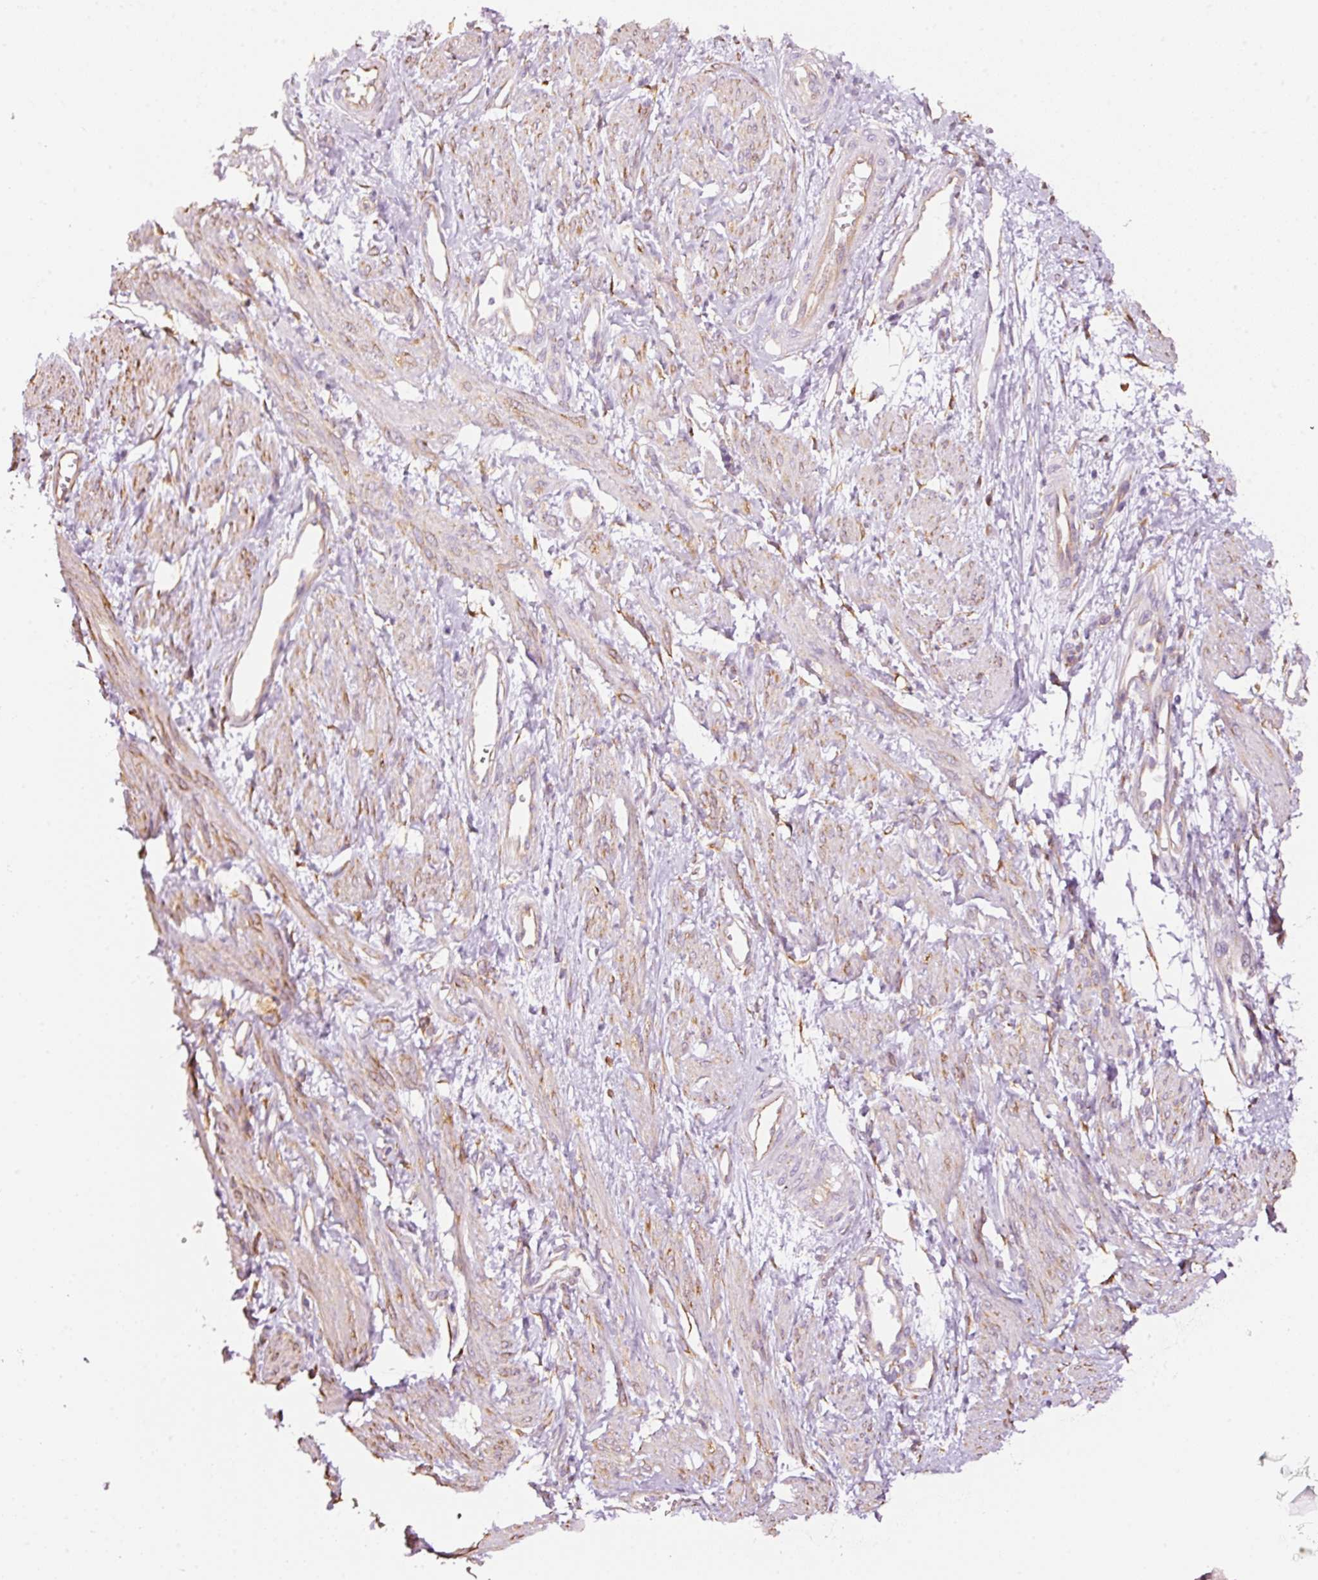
{"staining": {"intensity": "moderate", "quantity": "25%-75%", "location": "cytoplasmic/membranous"}, "tissue": "smooth muscle", "cell_type": "Smooth muscle cells", "image_type": "normal", "snomed": [{"axis": "morphology", "description": "Normal tissue, NOS"}, {"axis": "topography", "description": "Smooth muscle"}, {"axis": "topography", "description": "Uterus"}], "caption": "Immunohistochemistry (IHC) (DAB (3,3'-diaminobenzidine)) staining of benign human smooth muscle demonstrates moderate cytoplasmic/membranous protein positivity in approximately 25%-75% of smooth muscle cells. (Brightfield microscopy of DAB IHC at high magnification).", "gene": "GCG", "patient": {"sex": "female", "age": 39}}